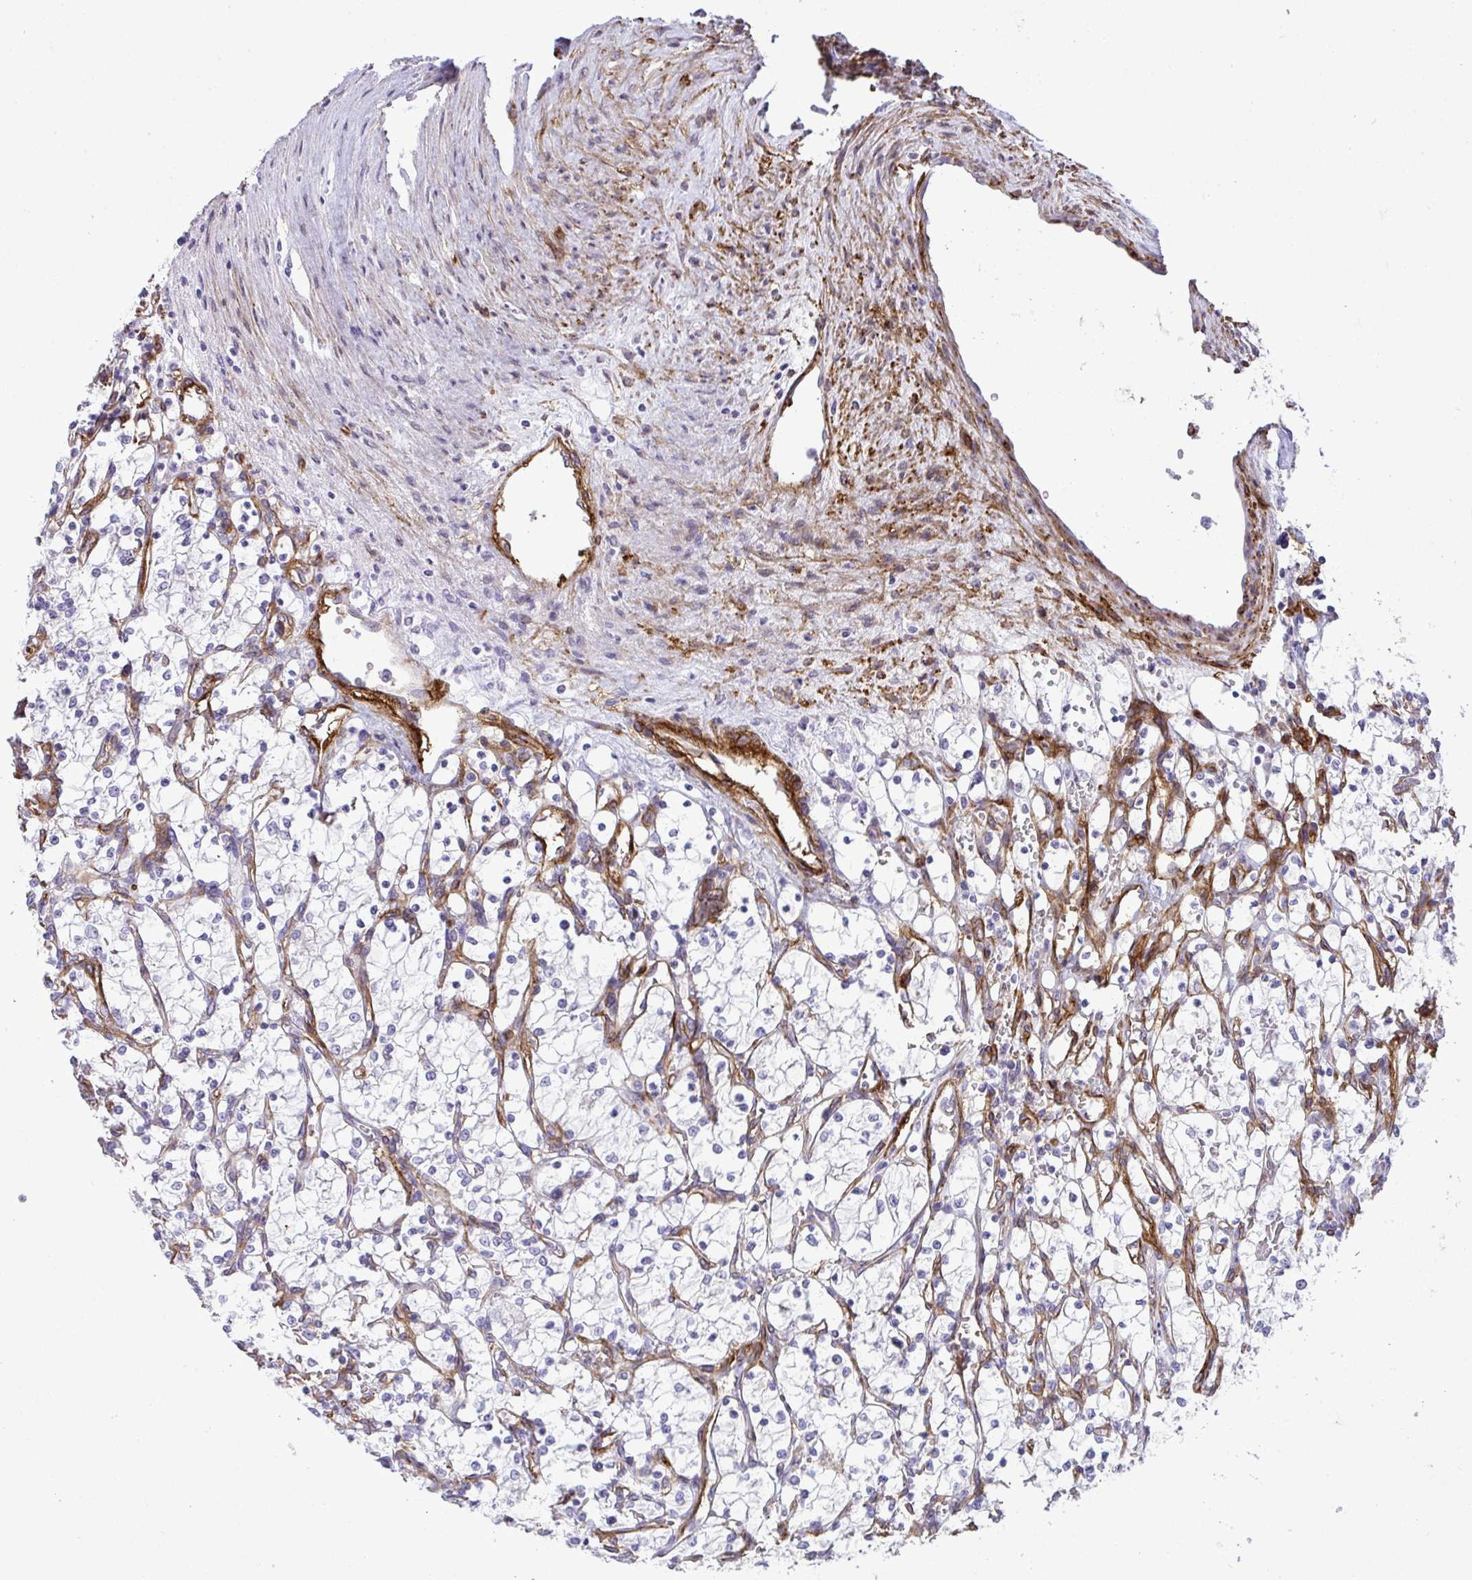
{"staining": {"intensity": "negative", "quantity": "none", "location": "none"}, "tissue": "renal cancer", "cell_type": "Tumor cells", "image_type": "cancer", "snomed": [{"axis": "morphology", "description": "Adenocarcinoma, NOS"}, {"axis": "topography", "description": "Kidney"}], "caption": "DAB immunohistochemical staining of human renal adenocarcinoma demonstrates no significant expression in tumor cells.", "gene": "UBE2S", "patient": {"sex": "female", "age": 69}}